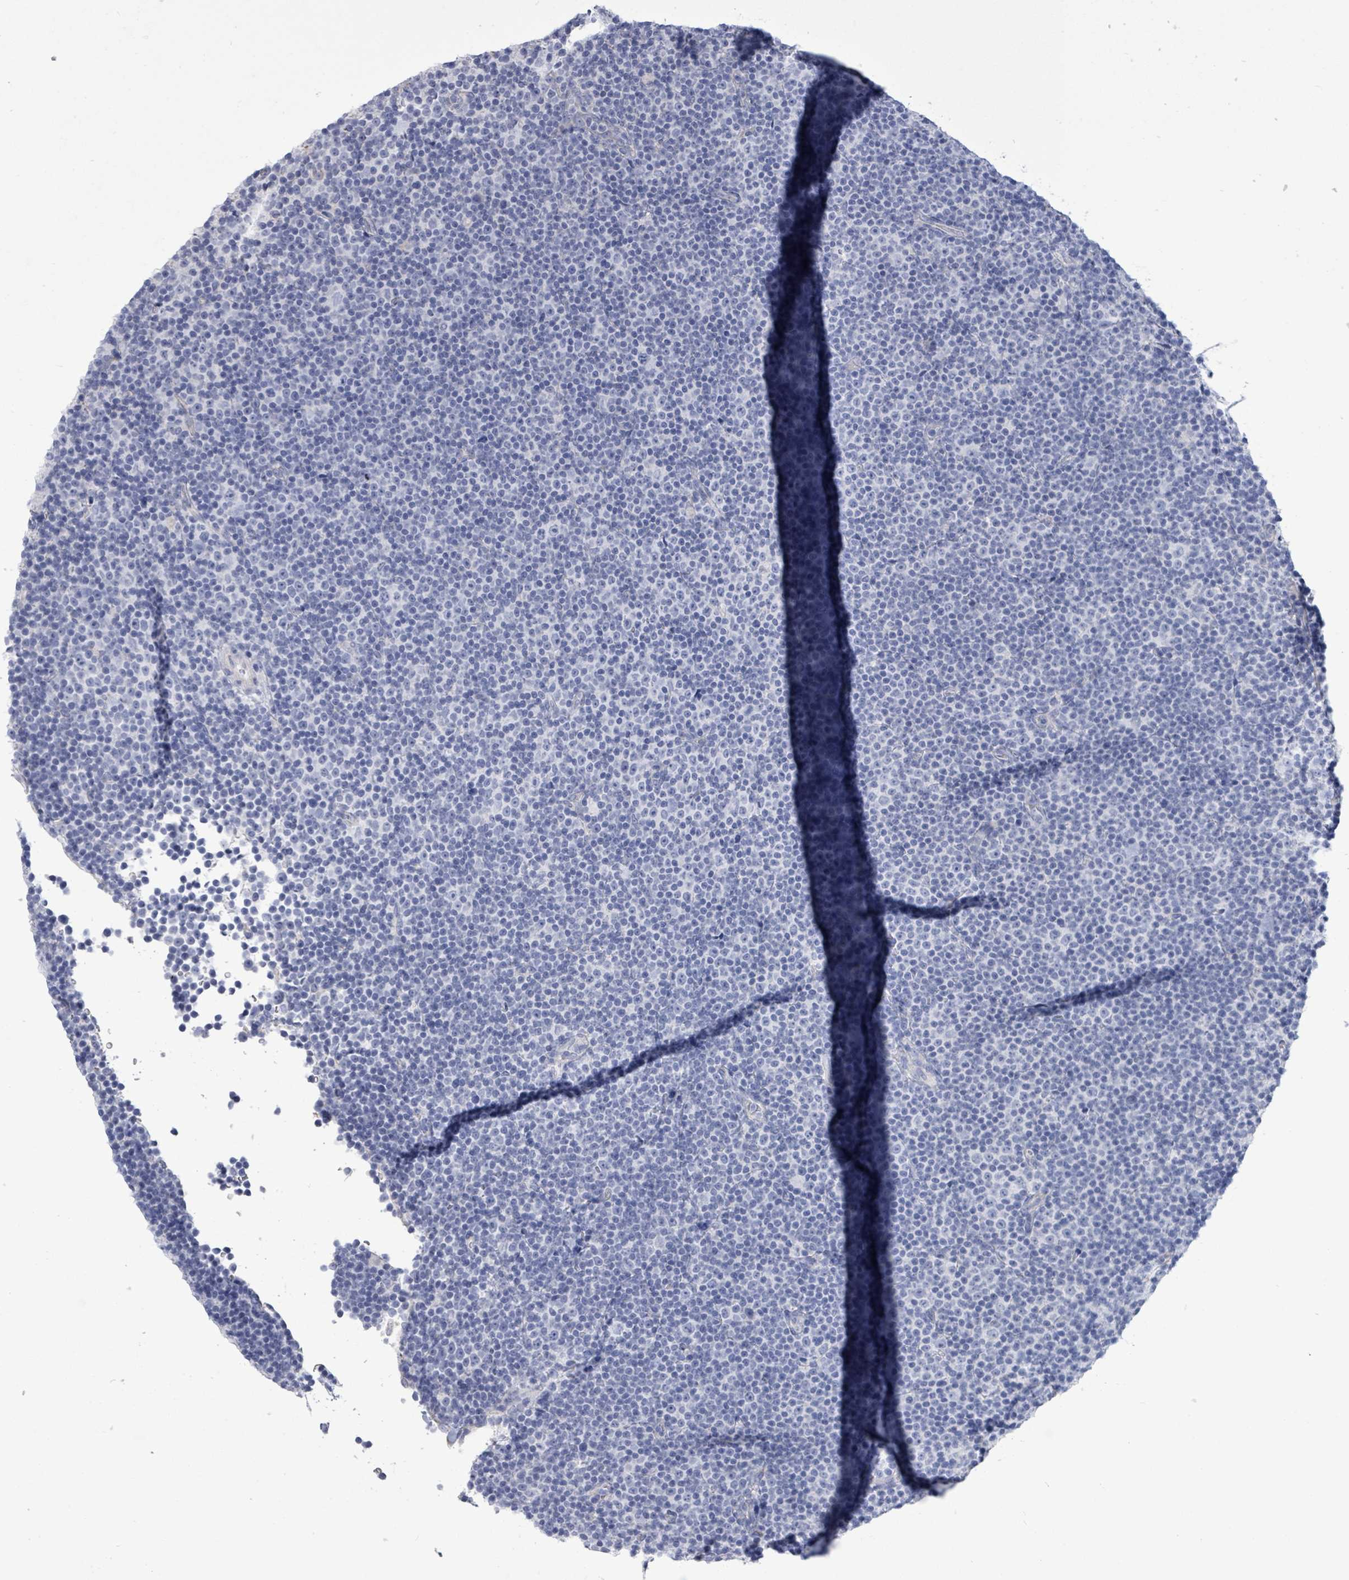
{"staining": {"intensity": "negative", "quantity": "none", "location": "none"}, "tissue": "lymphoma", "cell_type": "Tumor cells", "image_type": "cancer", "snomed": [{"axis": "morphology", "description": "Malignant lymphoma, non-Hodgkin's type, Low grade"}, {"axis": "topography", "description": "Lymph node"}], "caption": "A high-resolution image shows immunohistochemistry staining of lymphoma, which exhibits no significant expression in tumor cells. The staining is performed using DAB brown chromogen with nuclei counter-stained in using hematoxylin.", "gene": "CT45A5", "patient": {"sex": "female", "age": 67}}